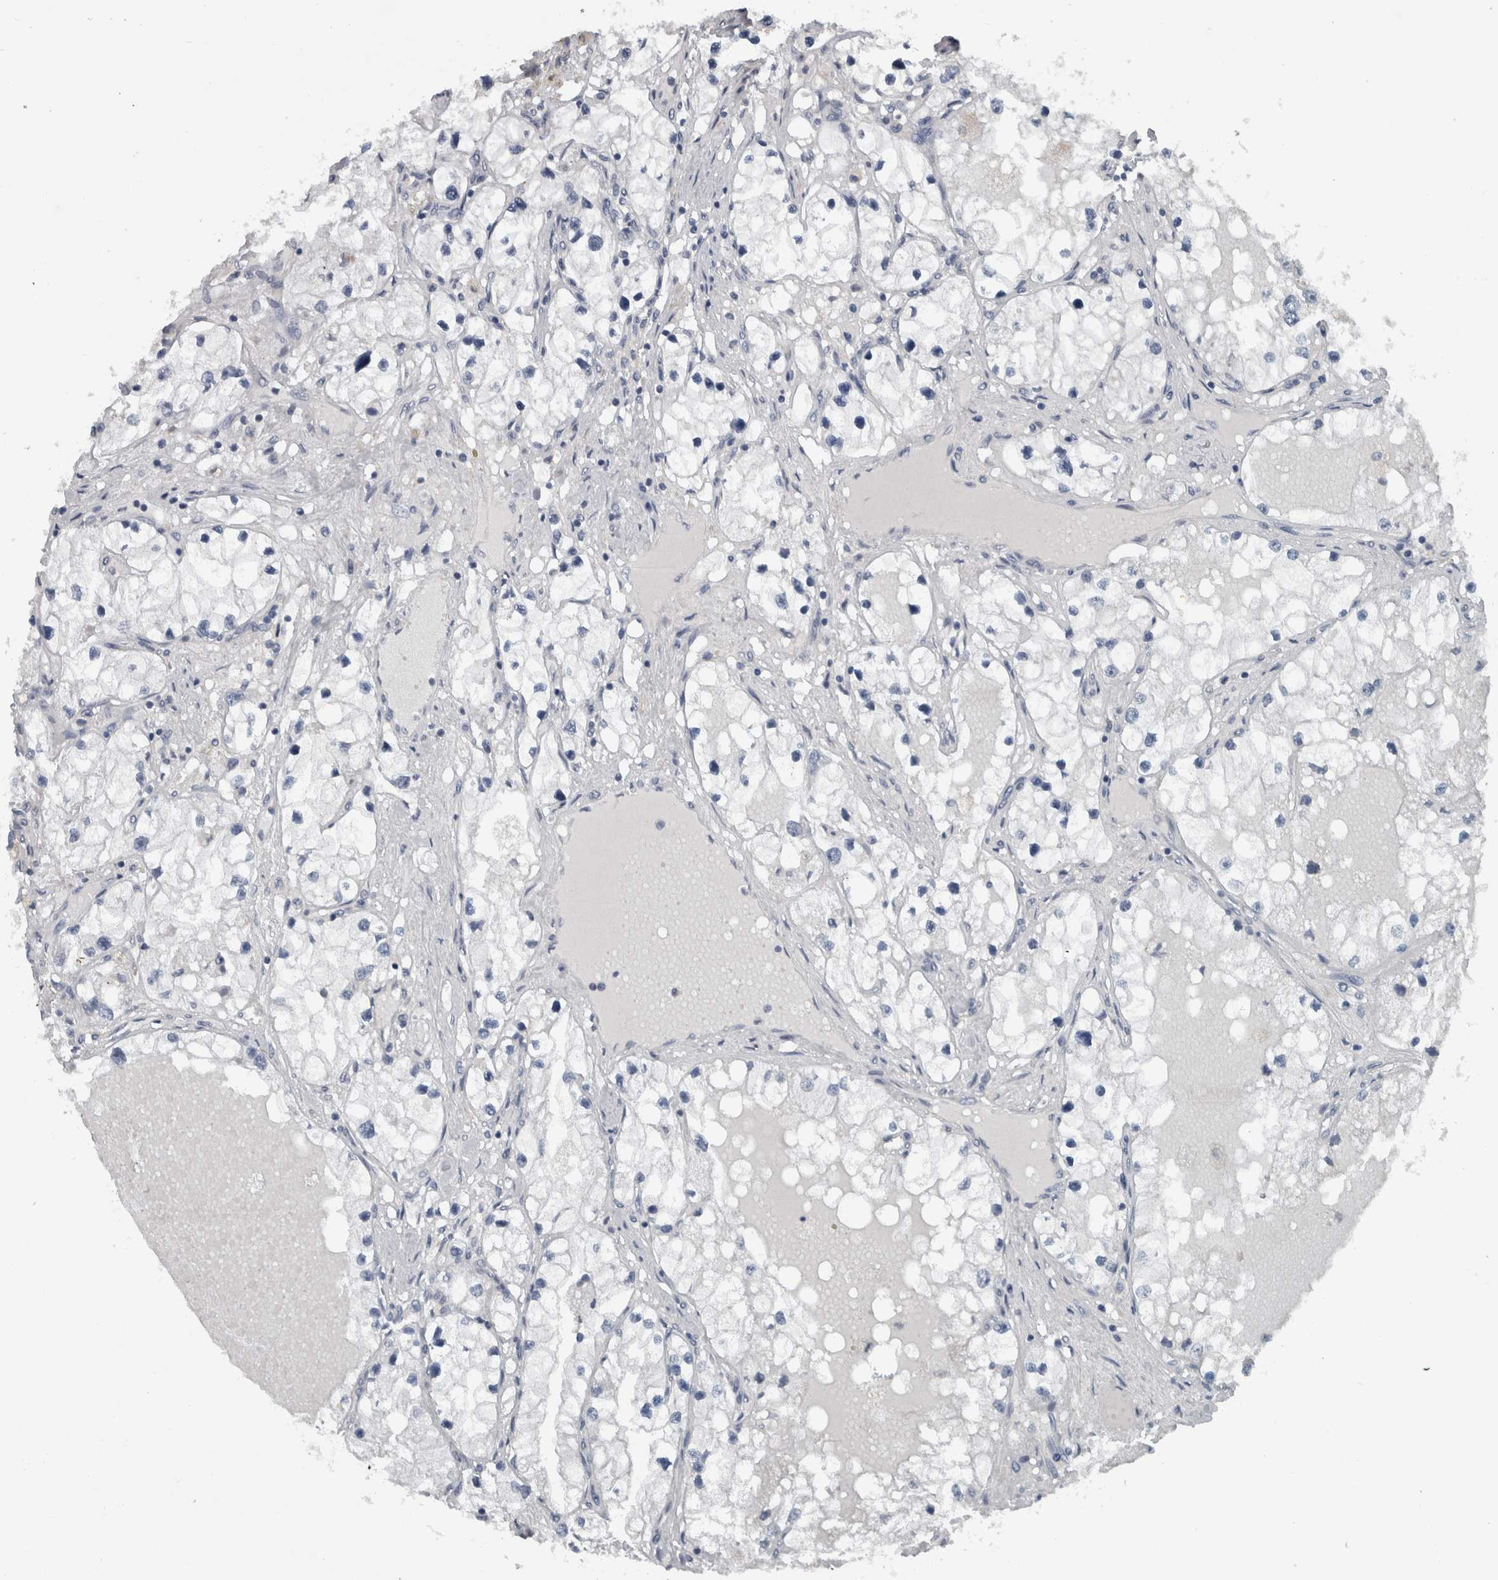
{"staining": {"intensity": "negative", "quantity": "none", "location": "none"}, "tissue": "renal cancer", "cell_type": "Tumor cells", "image_type": "cancer", "snomed": [{"axis": "morphology", "description": "Adenocarcinoma, NOS"}, {"axis": "topography", "description": "Kidney"}], "caption": "Immunohistochemistry histopathology image of neoplastic tissue: renal cancer (adenocarcinoma) stained with DAB (3,3'-diaminobenzidine) reveals no significant protein positivity in tumor cells. (DAB (3,3'-diaminobenzidine) IHC with hematoxylin counter stain).", "gene": "ZBTB21", "patient": {"sex": "male", "age": 68}}